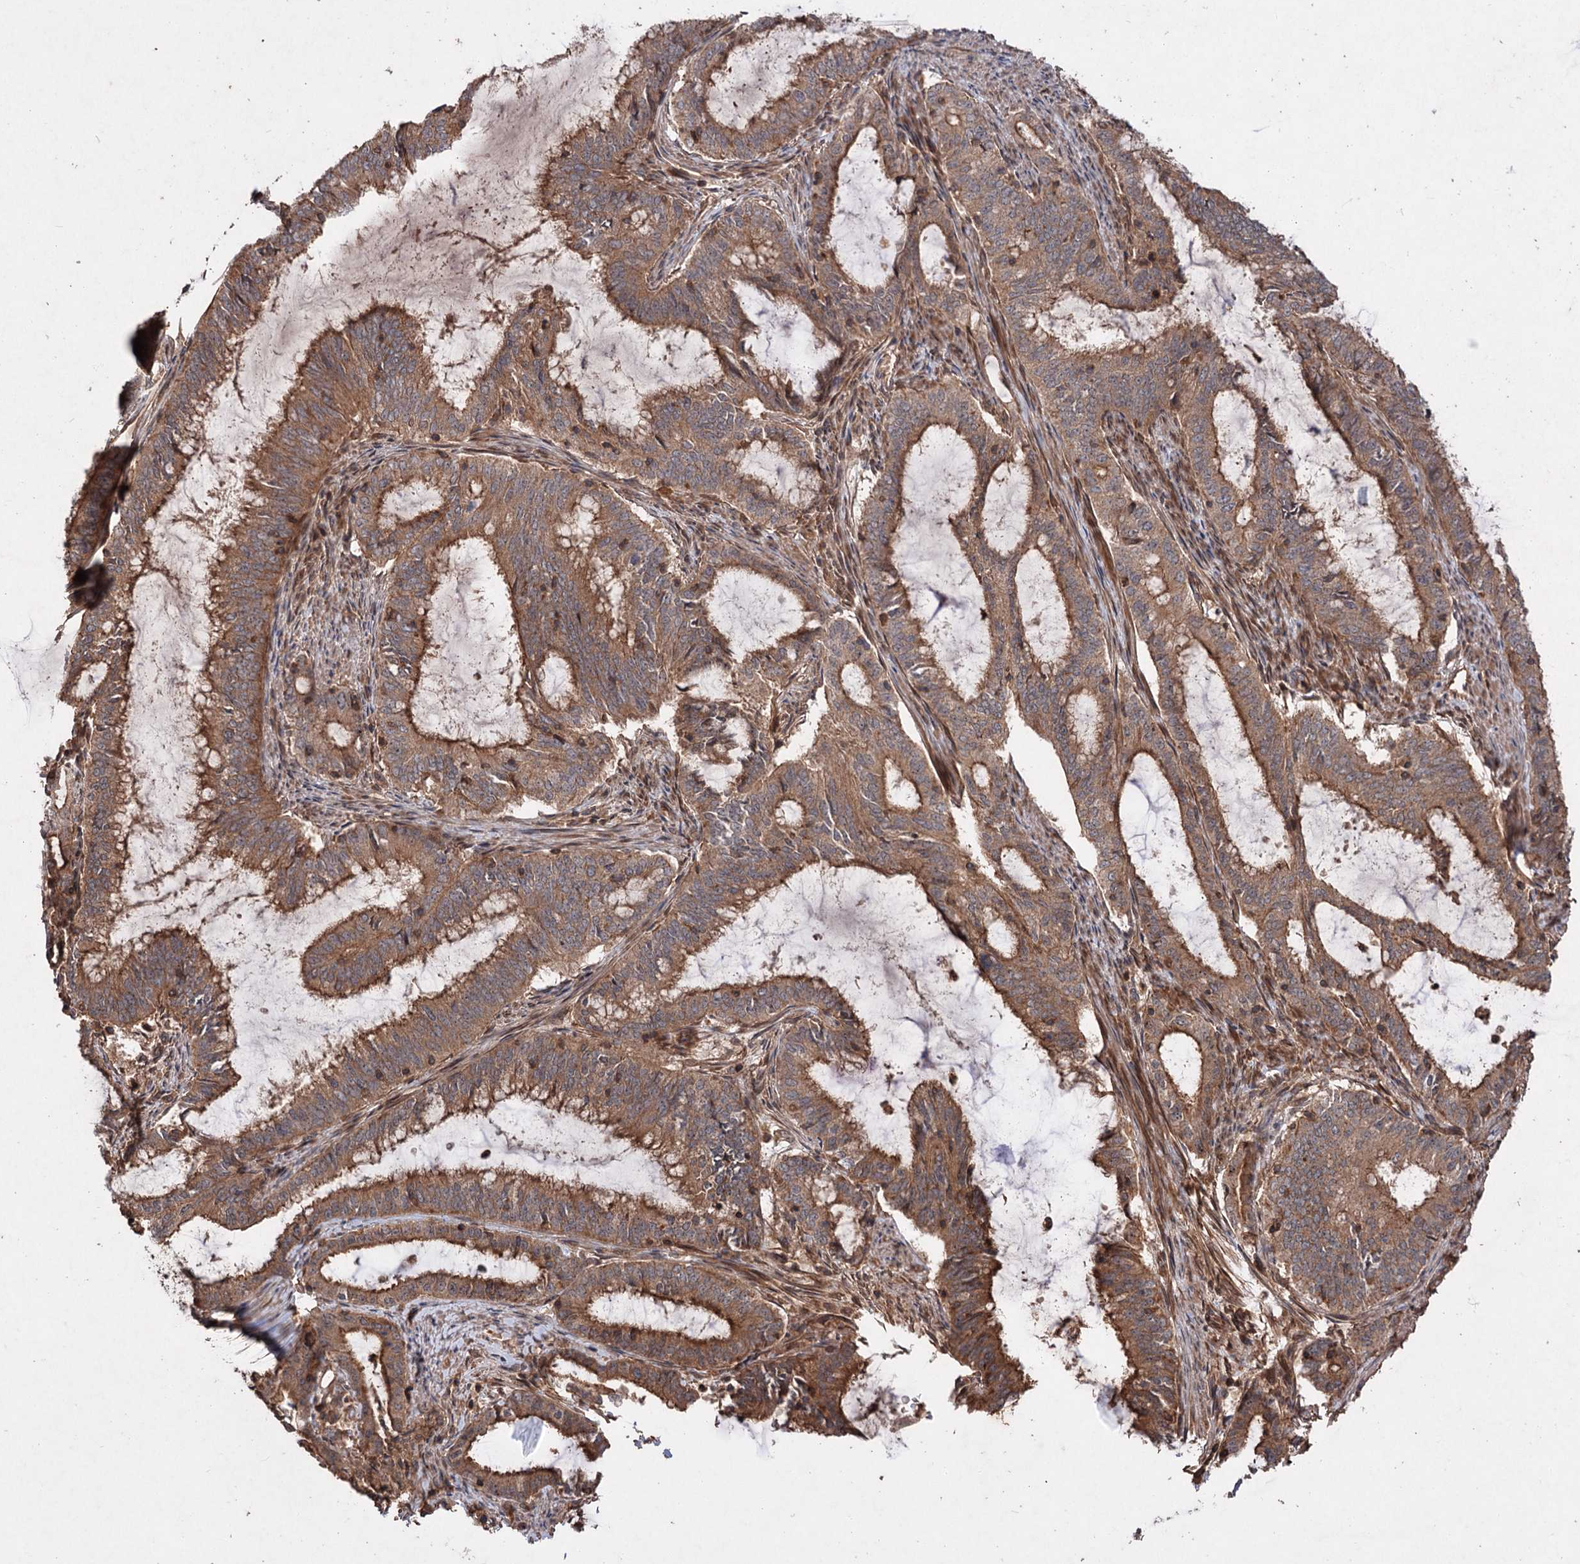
{"staining": {"intensity": "strong", "quantity": ">75%", "location": "cytoplasmic/membranous"}, "tissue": "endometrial cancer", "cell_type": "Tumor cells", "image_type": "cancer", "snomed": [{"axis": "morphology", "description": "Adenocarcinoma, NOS"}, {"axis": "topography", "description": "Endometrium"}], "caption": "Endometrial cancer stained with immunohistochemistry exhibits strong cytoplasmic/membranous staining in approximately >75% of tumor cells.", "gene": "ADK", "patient": {"sex": "female", "age": 51}}